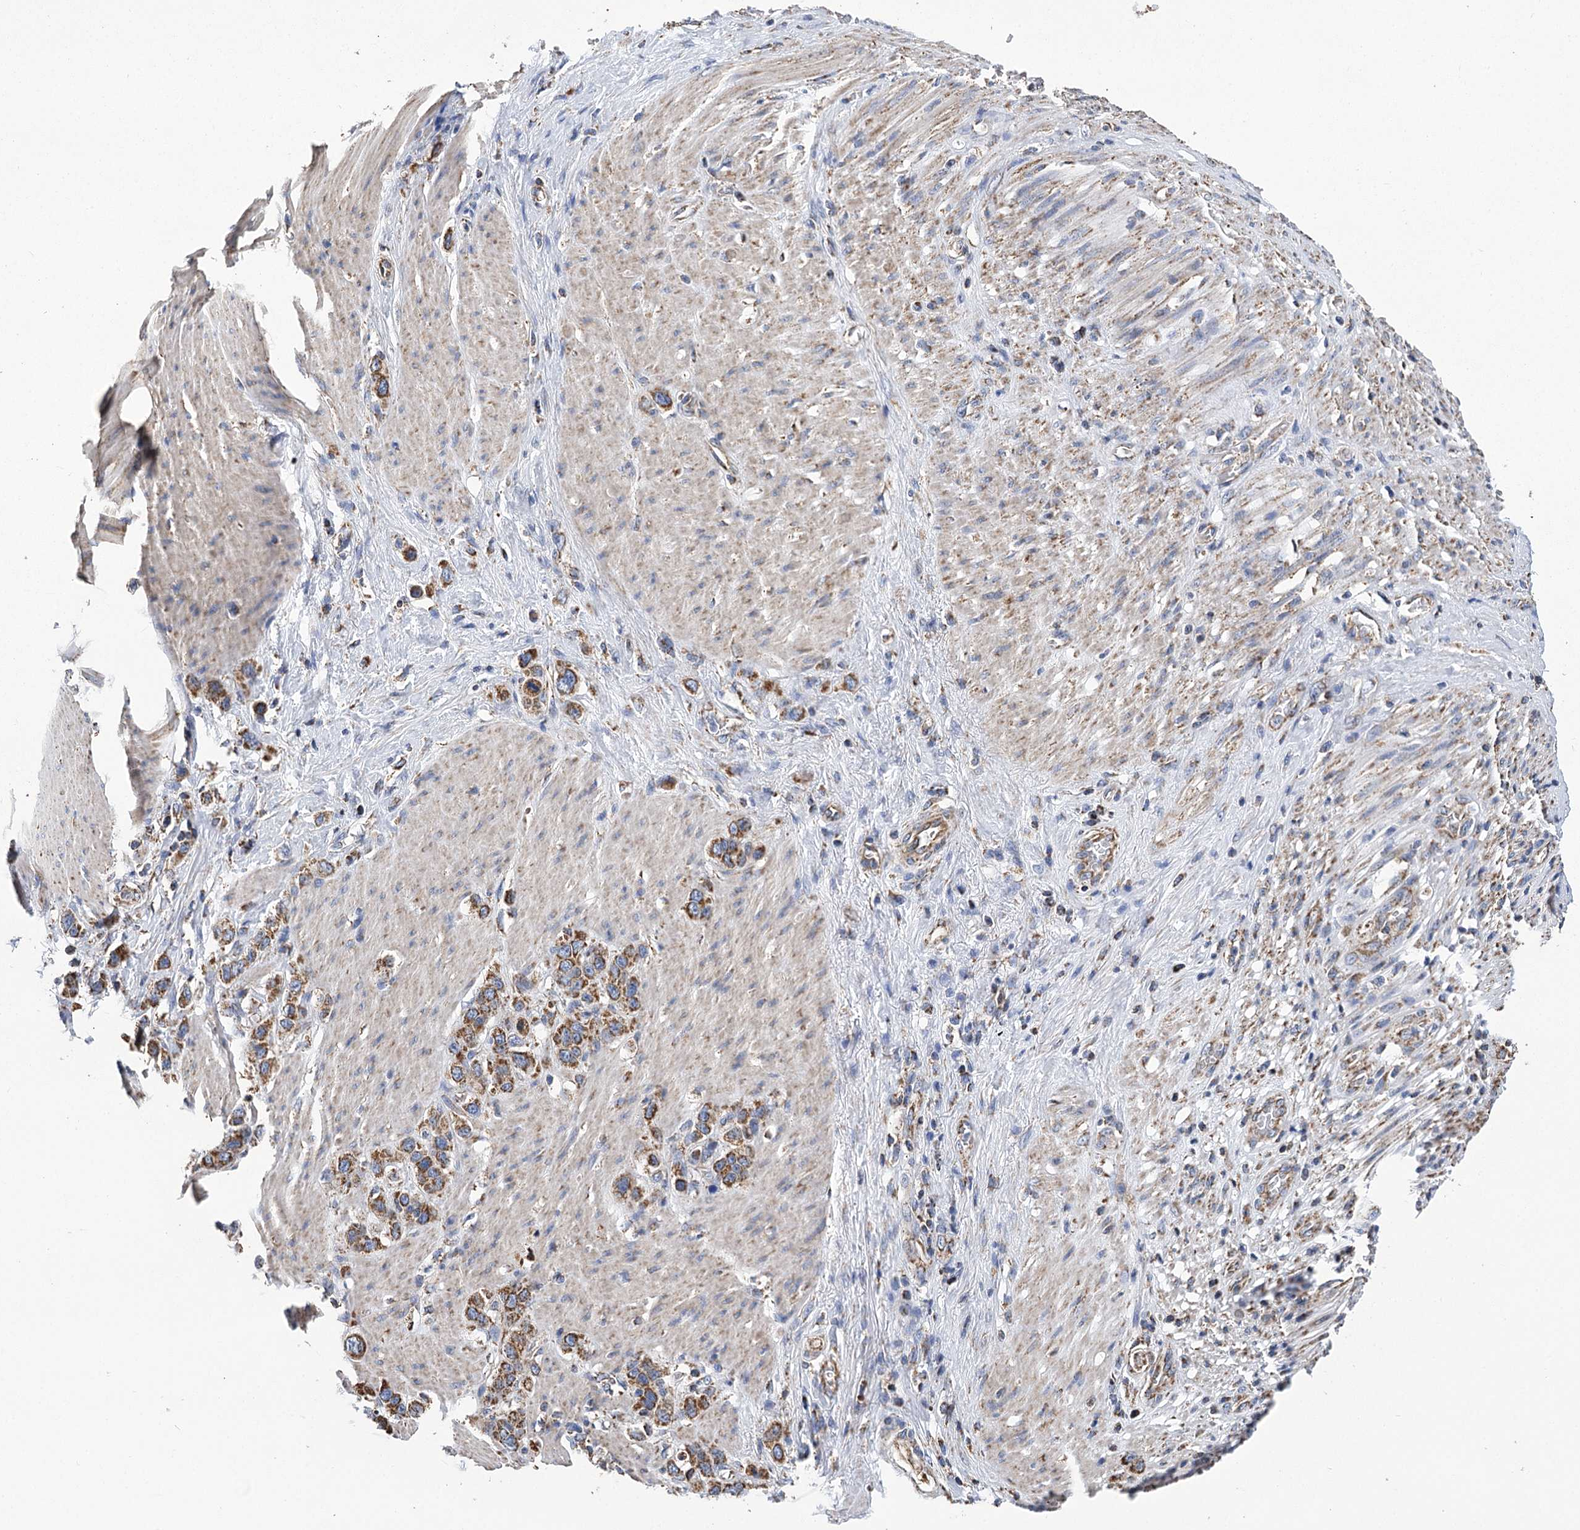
{"staining": {"intensity": "moderate", "quantity": ">75%", "location": "cytoplasmic/membranous"}, "tissue": "stomach cancer", "cell_type": "Tumor cells", "image_type": "cancer", "snomed": [{"axis": "morphology", "description": "Adenocarcinoma, NOS"}, {"axis": "morphology", "description": "Adenocarcinoma, High grade"}, {"axis": "topography", "description": "Stomach, upper"}, {"axis": "topography", "description": "Stomach, lower"}], "caption": "Human stomach cancer (high-grade adenocarcinoma) stained with a protein marker exhibits moderate staining in tumor cells.", "gene": "CCDC73", "patient": {"sex": "female", "age": 65}}